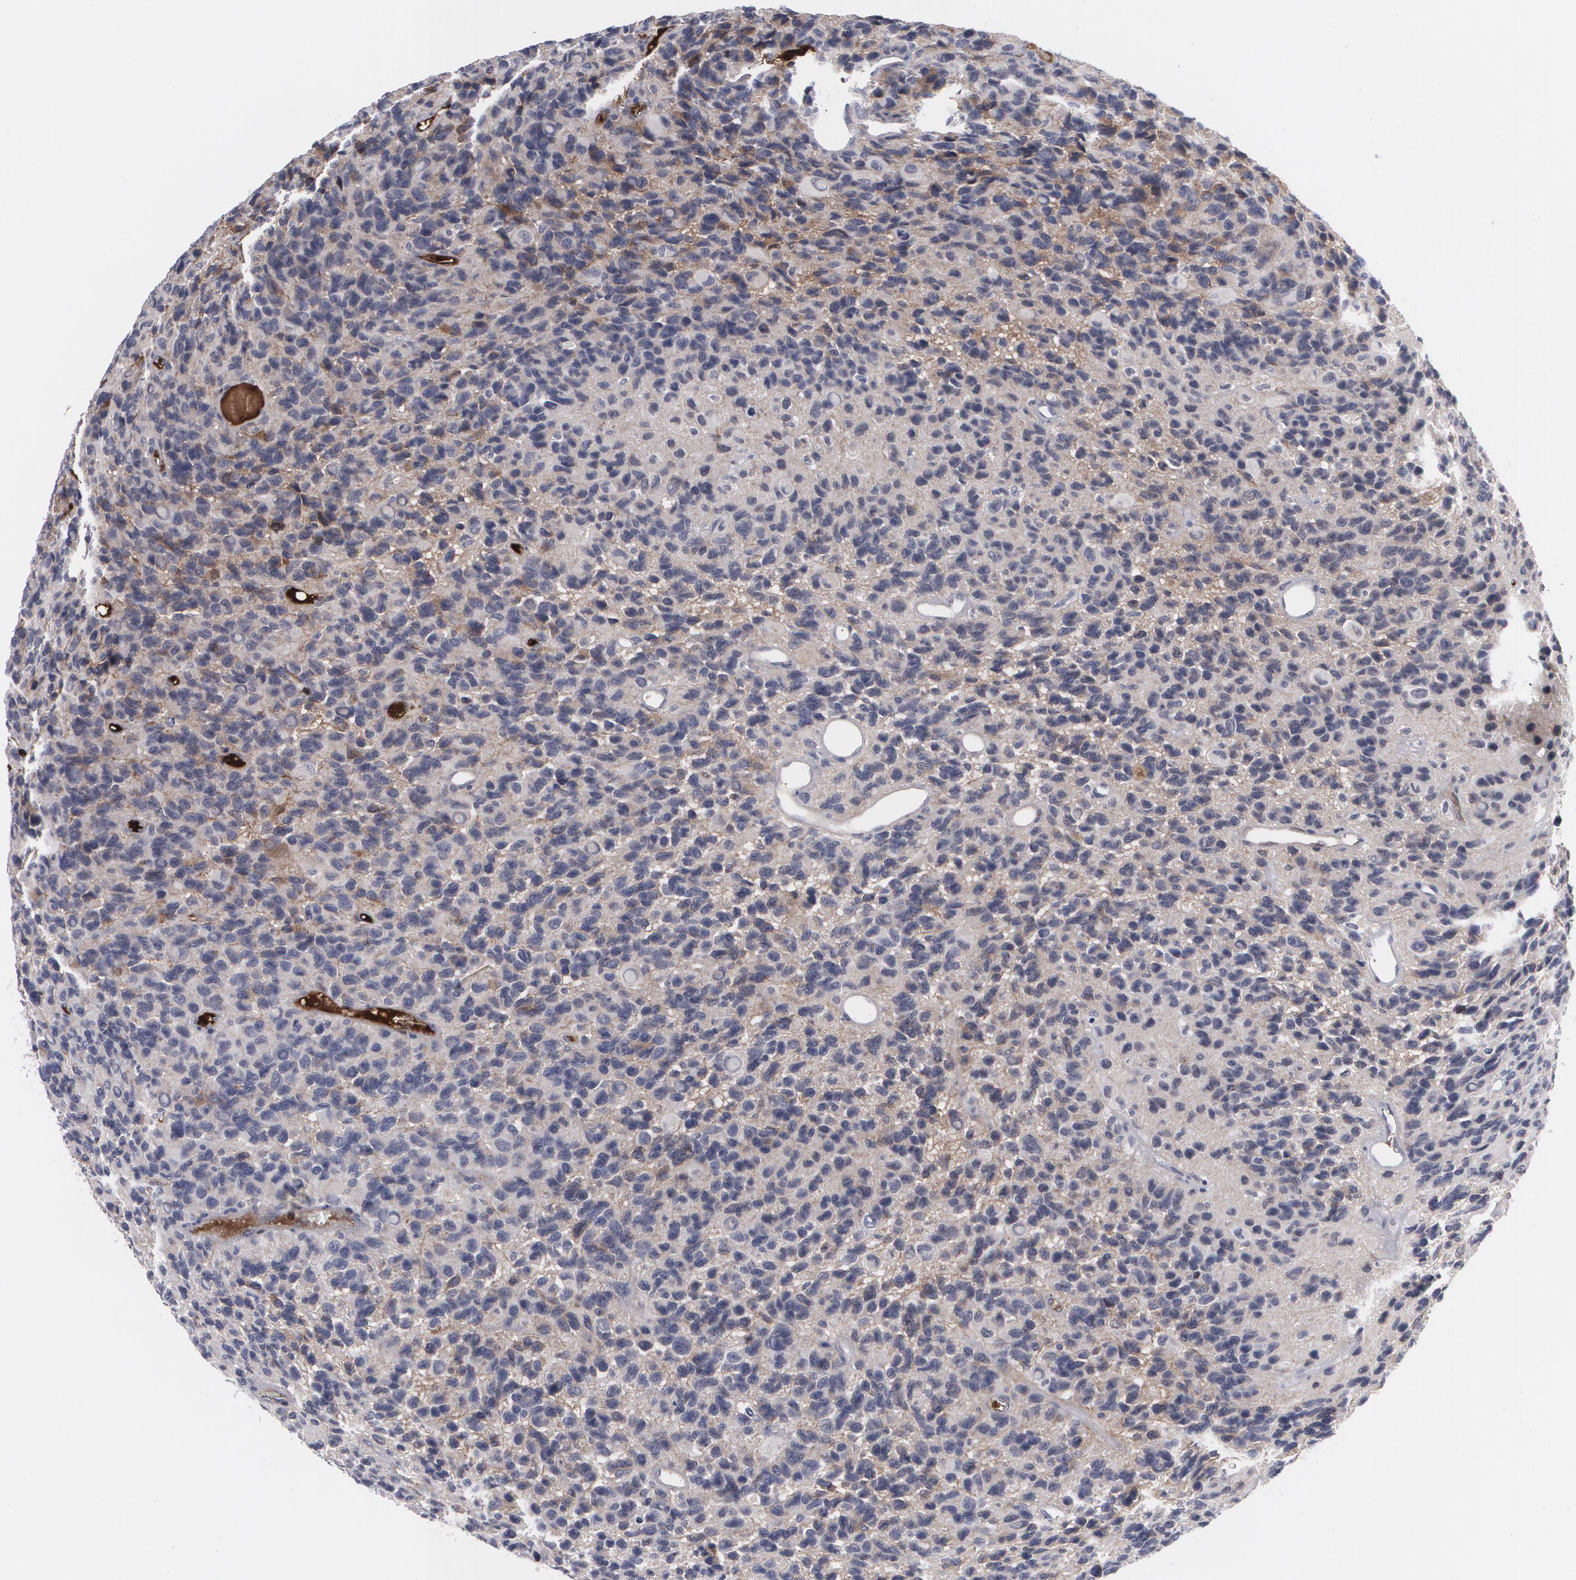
{"staining": {"intensity": "negative", "quantity": "none", "location": "none"}, "tissue": "glioma", "cell_type": "Tumor cells", "image_type": "cancer", "snomed": [{"axis": "morphology", "description": "Glioma, malignant, High grade"}, {"axis": "topography", "description": "Brain"}], "caption": "IHC image of neoplastic tissue: human malignant glioma (high-grade) stained with DAB (3,3'-diaminobenzidine) reveals no significant protein positivity in tumor cells. The staining is performed using DAB (3,3'-diaminobenzidine) brown chromogen with nuclei counter-stained in using hematoxylin.", "gene": "LRG1", "patient": {"sex": "male", "age": 77}}